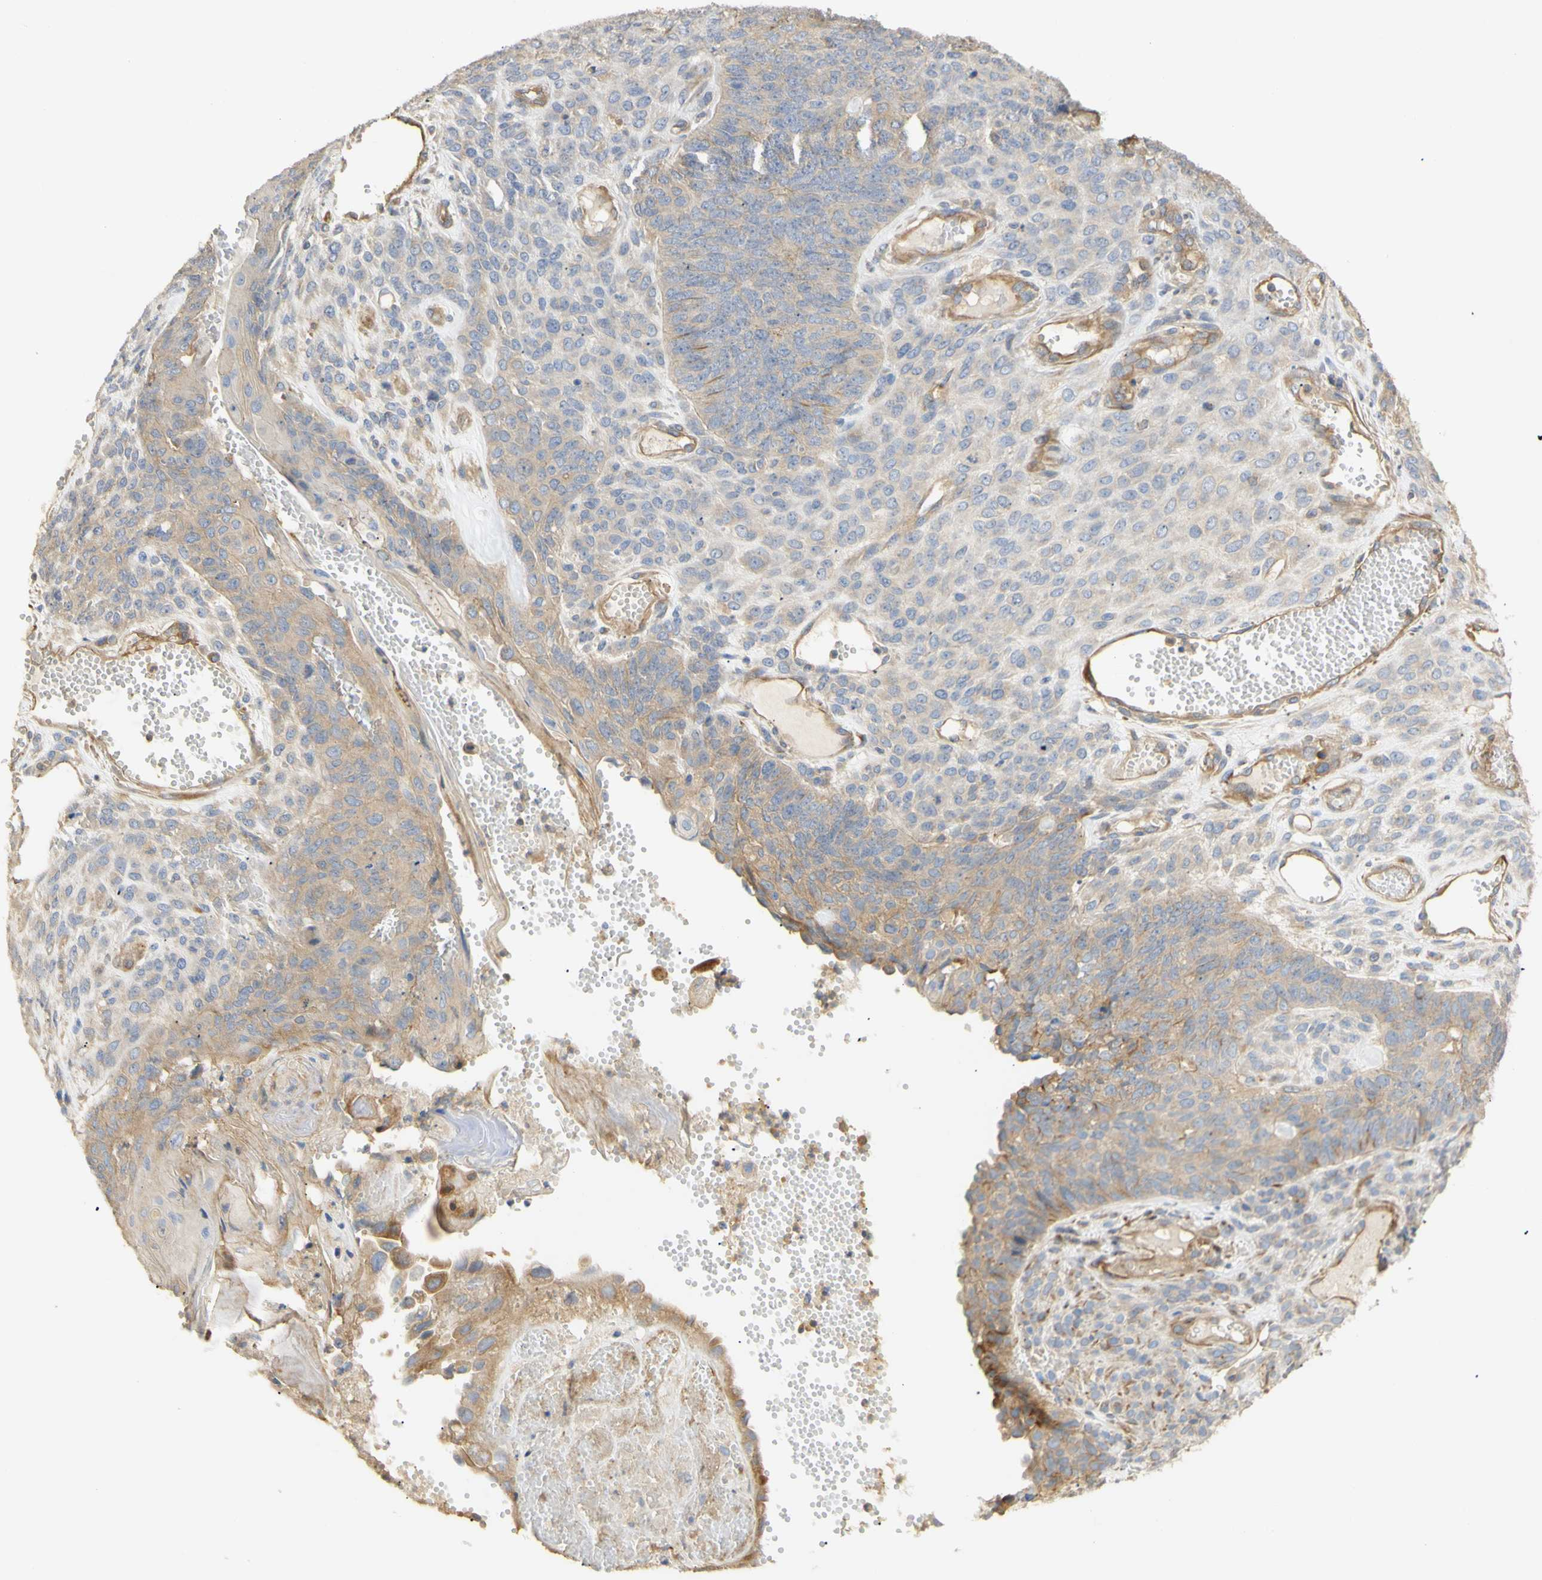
{"staining": {"intensity": "weak", "quantity": "25%-75%", "location": "cytoplasmic/membranous"}, "tissue": "endometrial cancer", "cell_type": "Tumor cells", "image_type": "cancer", "snomed": [{"axis": "morphology", "description": "Adenocarcinoma, NOS"}, {"axis": "topography", "description": "Endometrium"}], "caption": "Immunohistochemistry image of endometrial cancer stained for a protein (brown), which exhibits low levels of weak cytoplasmic/membranous expression in about 25%-75% of tumor cells.", "gene": "KCNE4", "patient": {"sex": "female", "age": 32}}